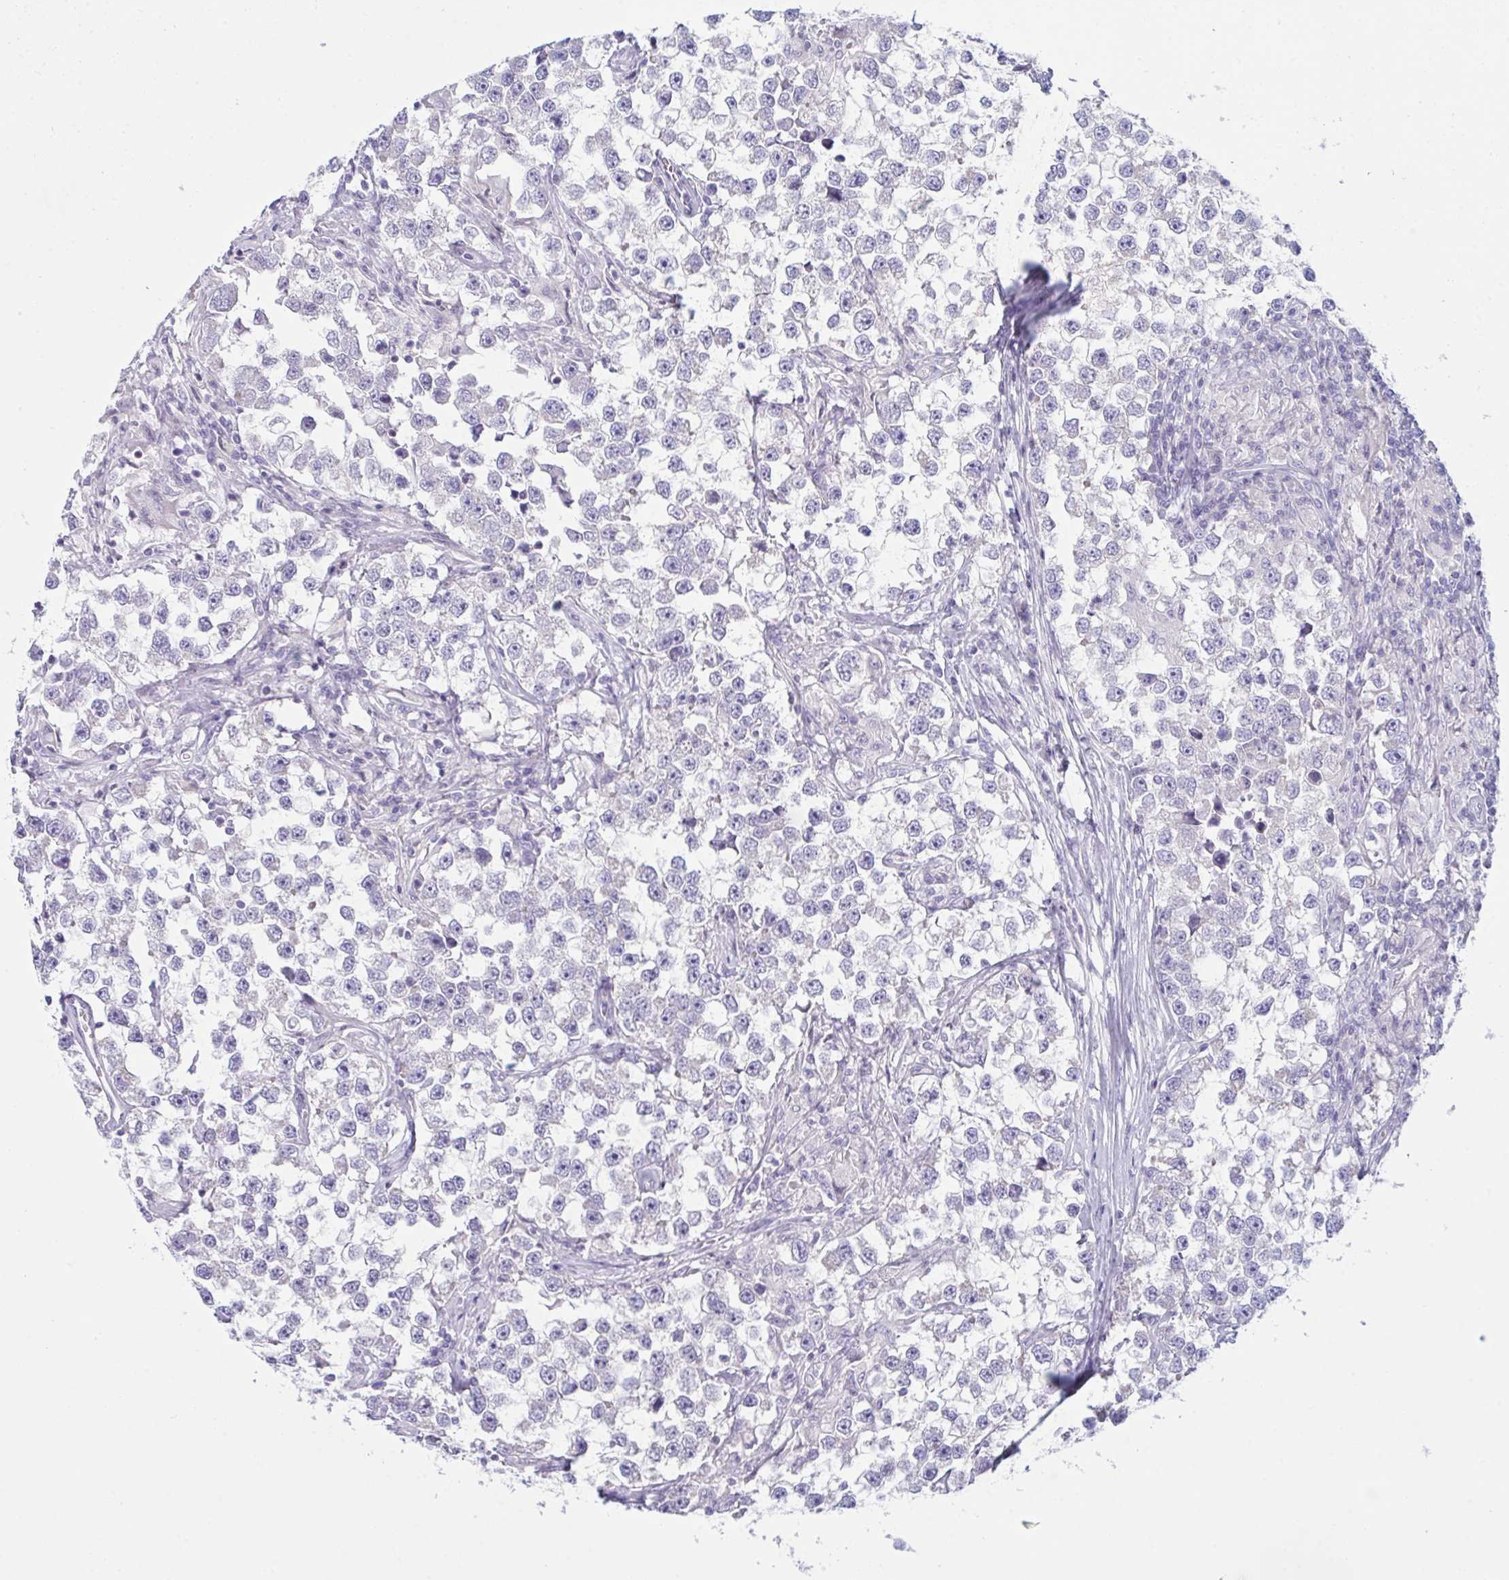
{"staining": {"intensity": "negative", "quantity": "none", "location": "none"}, "tissue": "testis cancer", "cell_type": "Tumor cells", "image_type": "cancer", "snomed": [{"axis": "morphology", "description": "Seminoma, NOS"}, {"axis": "topography", "description": "Testis"}], "caption": "IHC of human testis seminoma exhibits no positivity in tumor cells. The staining was performed using DAB (3,3'-diaminobenzidine) to visualize the protein expression in brown, while the nuclei were stained in blue with hematoxylin (Magnification: 20x).", "gene": "NAA30", "patient": {"sex": "male", "age": 46}}